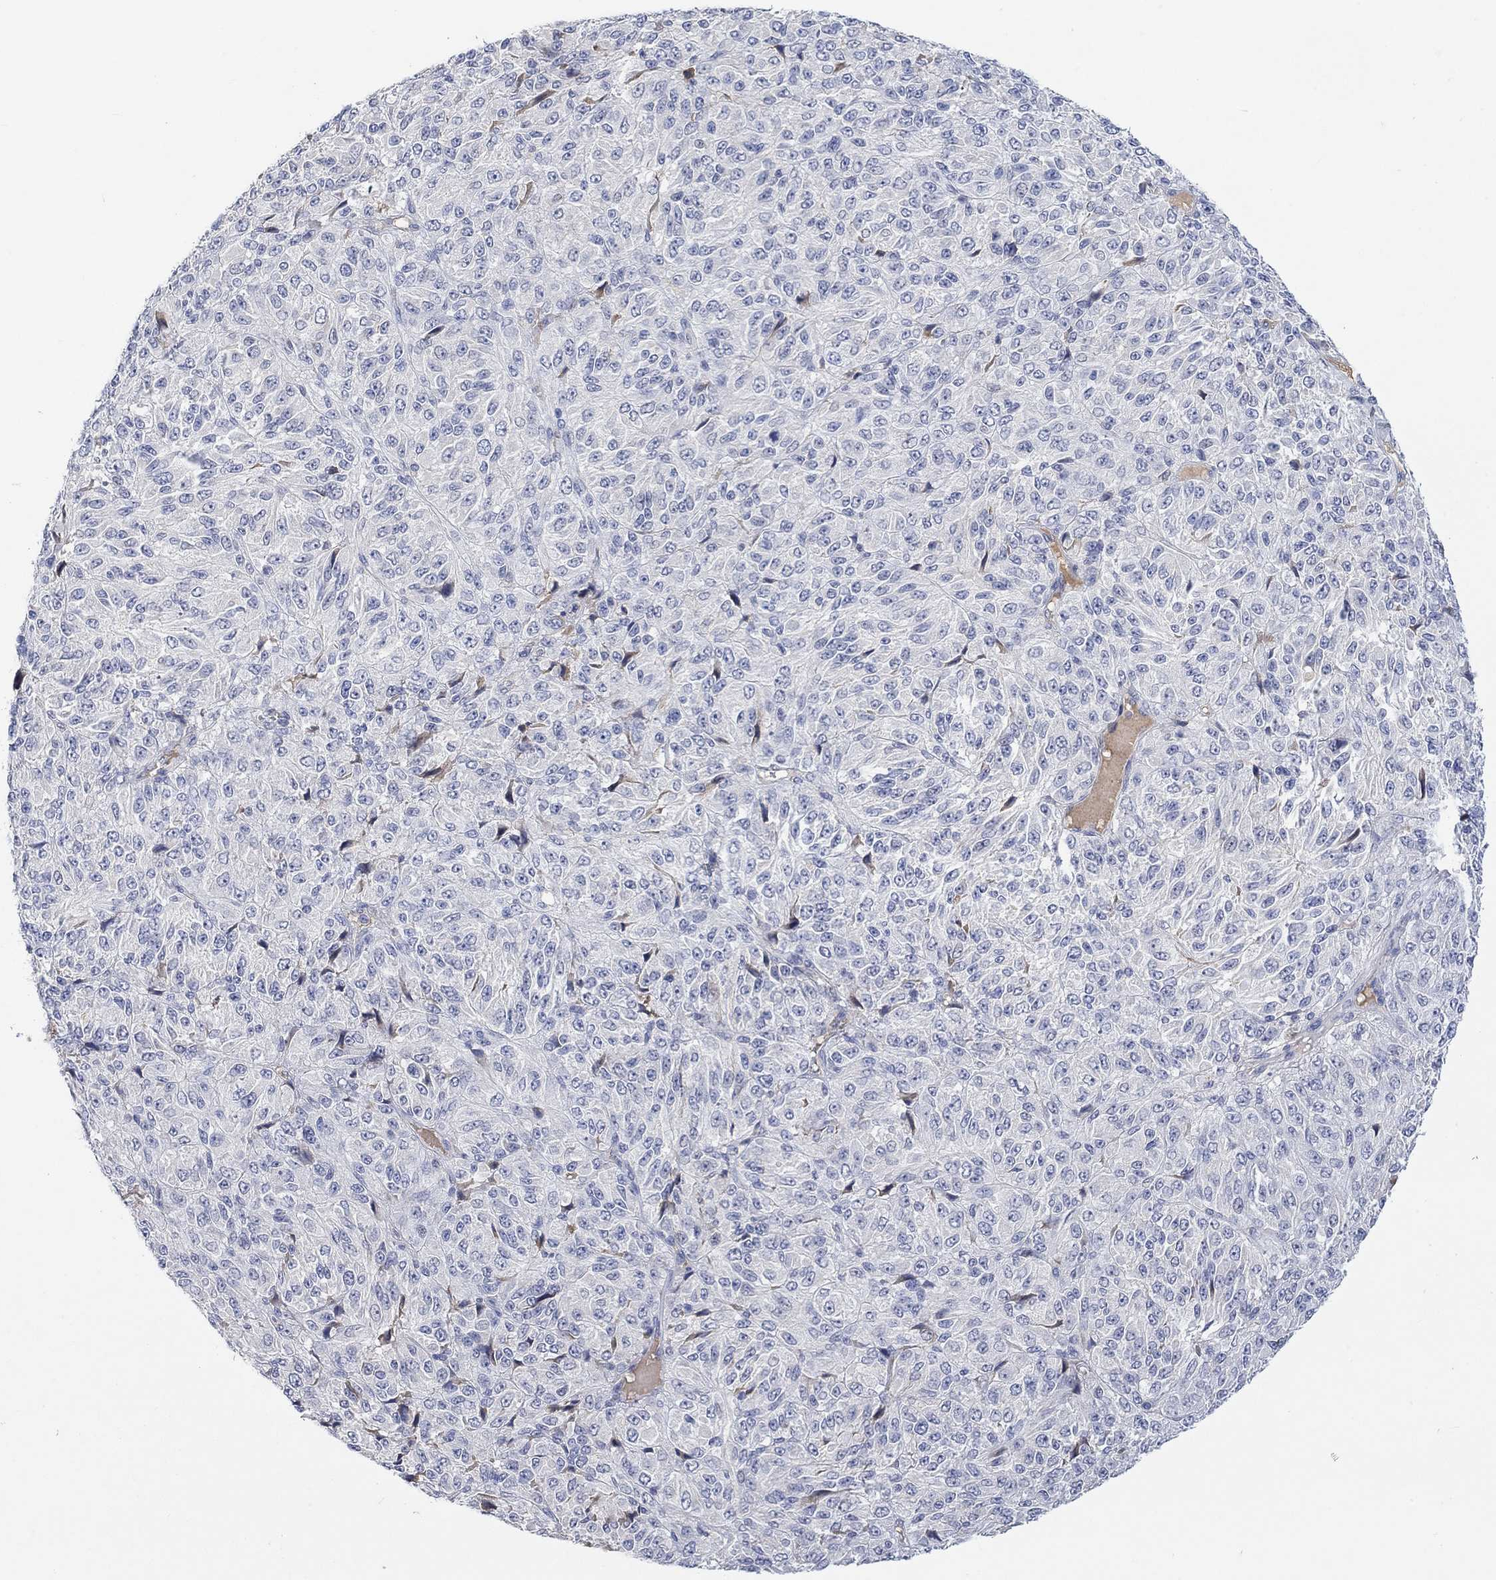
{"staining": {"intensity": "negative", "quantity": "none", "location": "none"}, "tissue": "melanoma", "cell_type": "Tumor cells", "image_type": "cancer", "snomed": [{"axis": "morphology", "description": "Malignant melanoma, Metastatic site"}, {"axis": "topography", "description": "Brain"}], "caption": "Malignant melanoma (metastatic site) stained for a protein using immunohistochemistry (IHC) displays no positivity tumor cells.", "gene": "MSTN", "patient": {"sex": "female", "age": 56}}